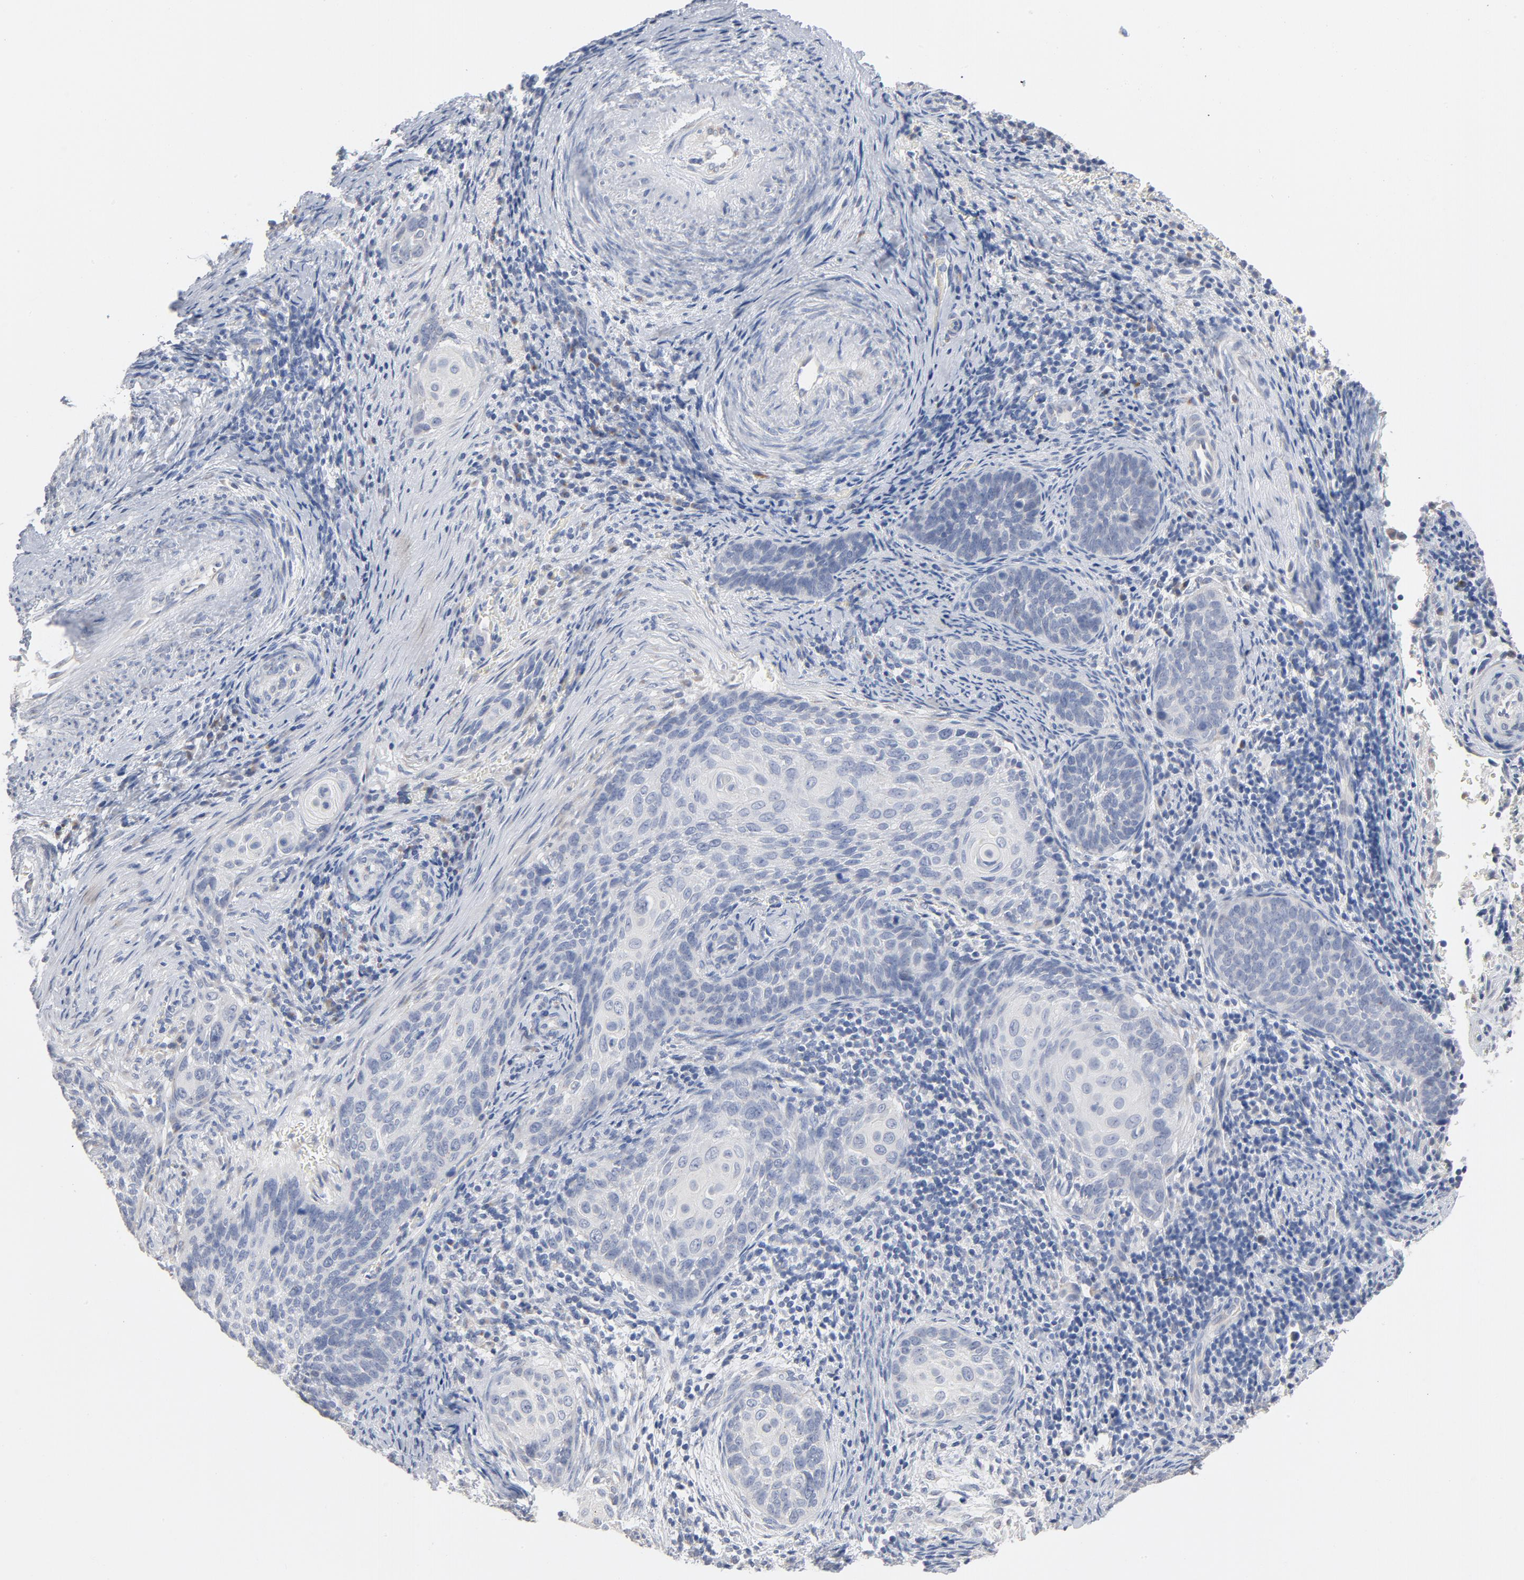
{"staining": {"intensity": "negative", "quantity": "none", "location": "none"}, "tissue": "cervical cancer", "cell_type": "Tumor cells", "image_type": "cancer", "snomed": [{"axis": "morphology", "description": "Squamous cell carcinoma, NOS"}, {"axis": "topography", "description": "Cervix"}], "caption": "IHC of cervical cancer (squamous cell carcinoma) exhibits no expression in tumor cells.", "gene": "AK7", "patient": {"sex": "female", "age": 33}}